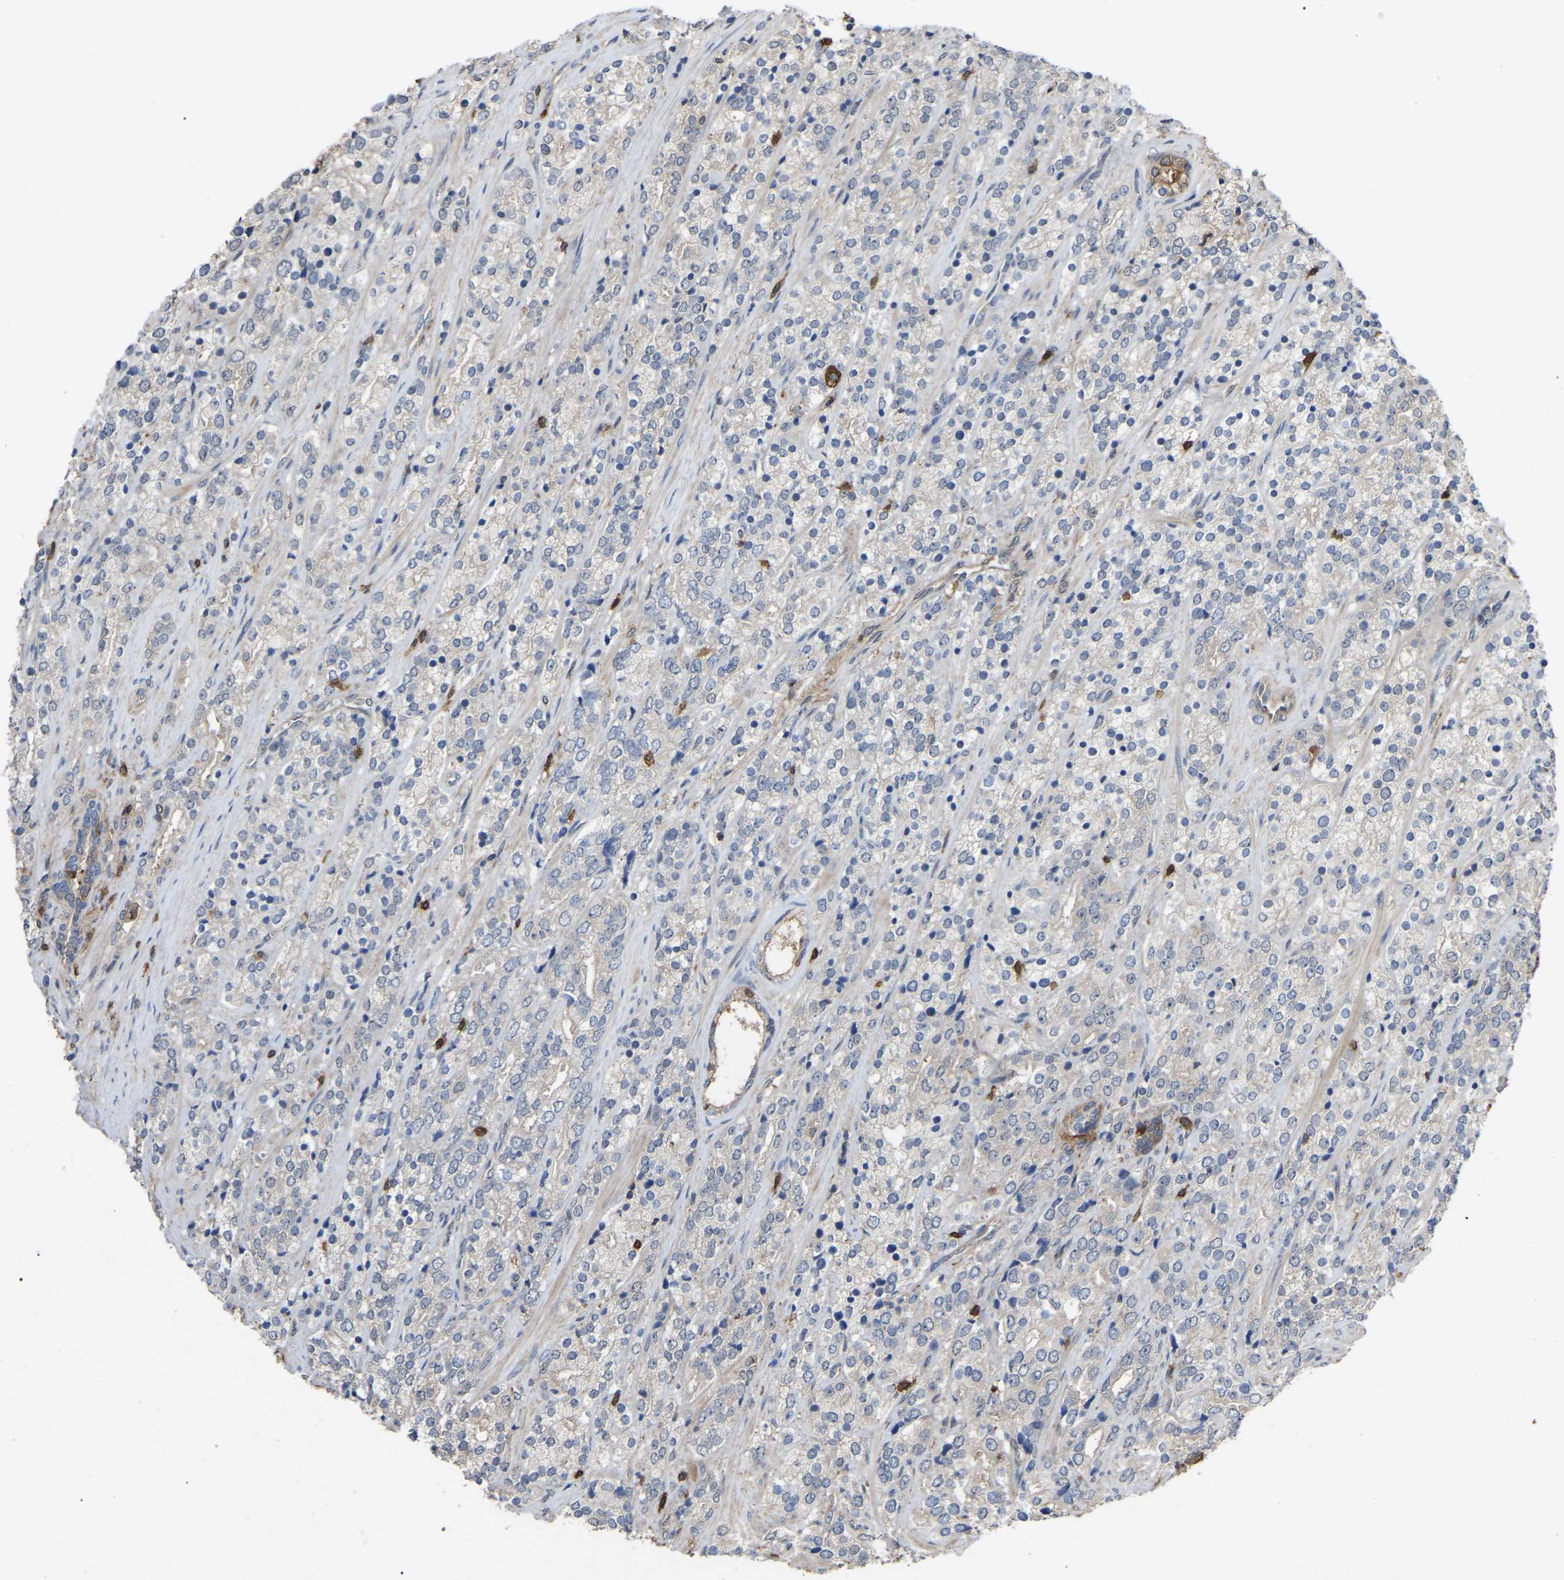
{"staining": {"intensity": "negative", "quantity": "none", "location": "none"}, "tissue": "prostate cancer", "cell_type": "Tumor cells", "image_type": "cancer", "snomed": [{"axis": "morphology", "description": "Adenocarcinoma, High grade"}, {"axis": "topography", "description": "Prostate"}], "caption": "This histopathology image is of prostate cancer (high-grade adenocarcinoma) stained with immunohistochemistry (IHC) to label a protein in brown with the nuclei are counter-stained blue. There is no staining in tumor cells.", "gene": "CIT", "patient": {"sex": "male", "age": 71}}